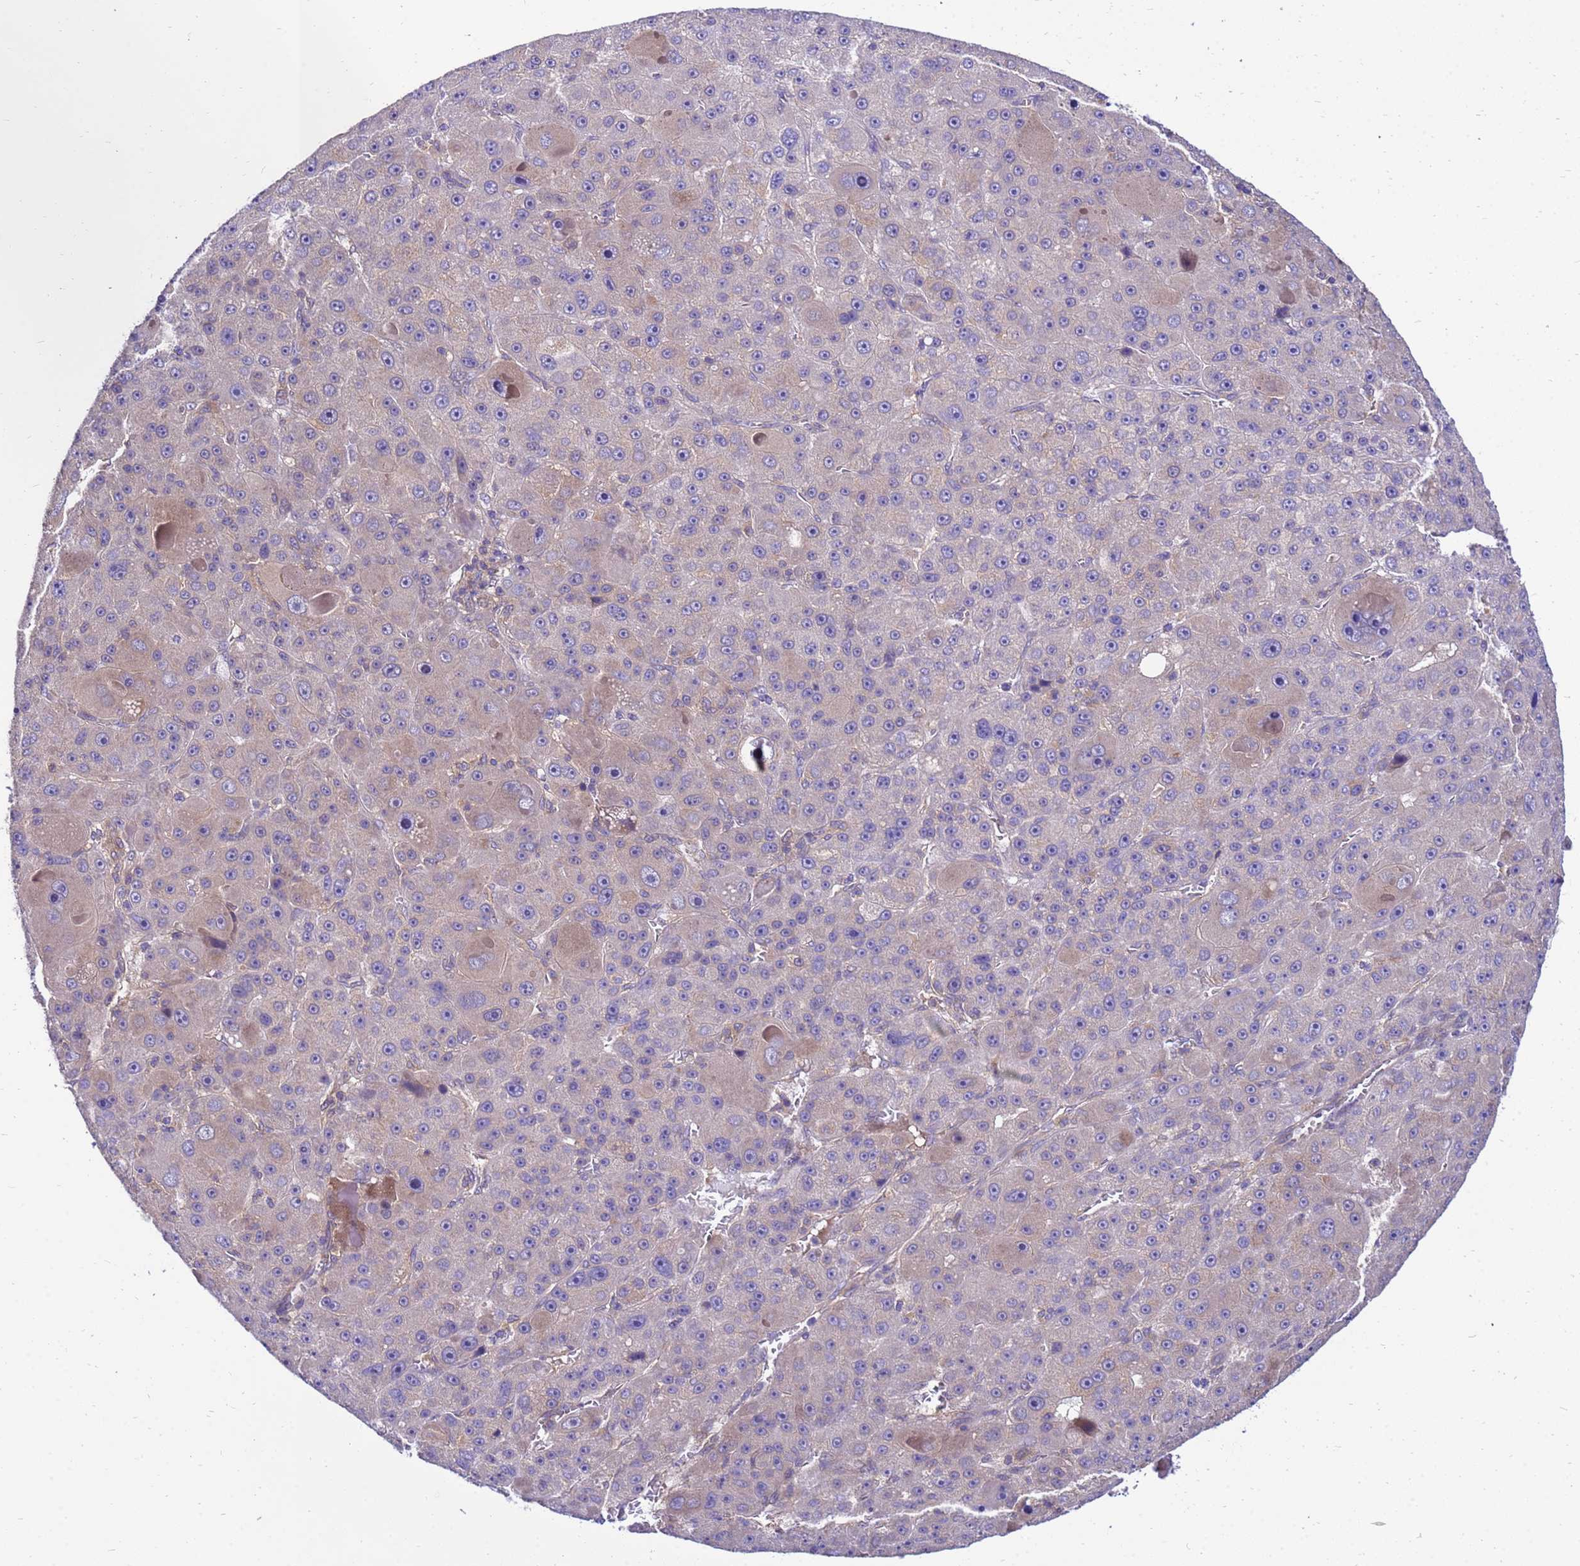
{"staining": {"intensity": "moderate", "quantity": "<25%", "location": "cytoplasmic/membranous"}, "tissue": "liver cancer", "cell_type": "Tumor cells", "image_type": "cancer", "snomed": [{"axis": "morphology", "description": "Carcinoma, Hepatocellular, NOS"}, {"axis": "topography", "description": "Liver"}], "caption": "Approximately <25% of tumor cells in liver hepatocellular carcinoma show moderate cytoplasmic/membranous protein staining as visualized by brown immunohistochemical staining.", "gene": "GET3", "patient": {"sex": "male", "age": 76}}